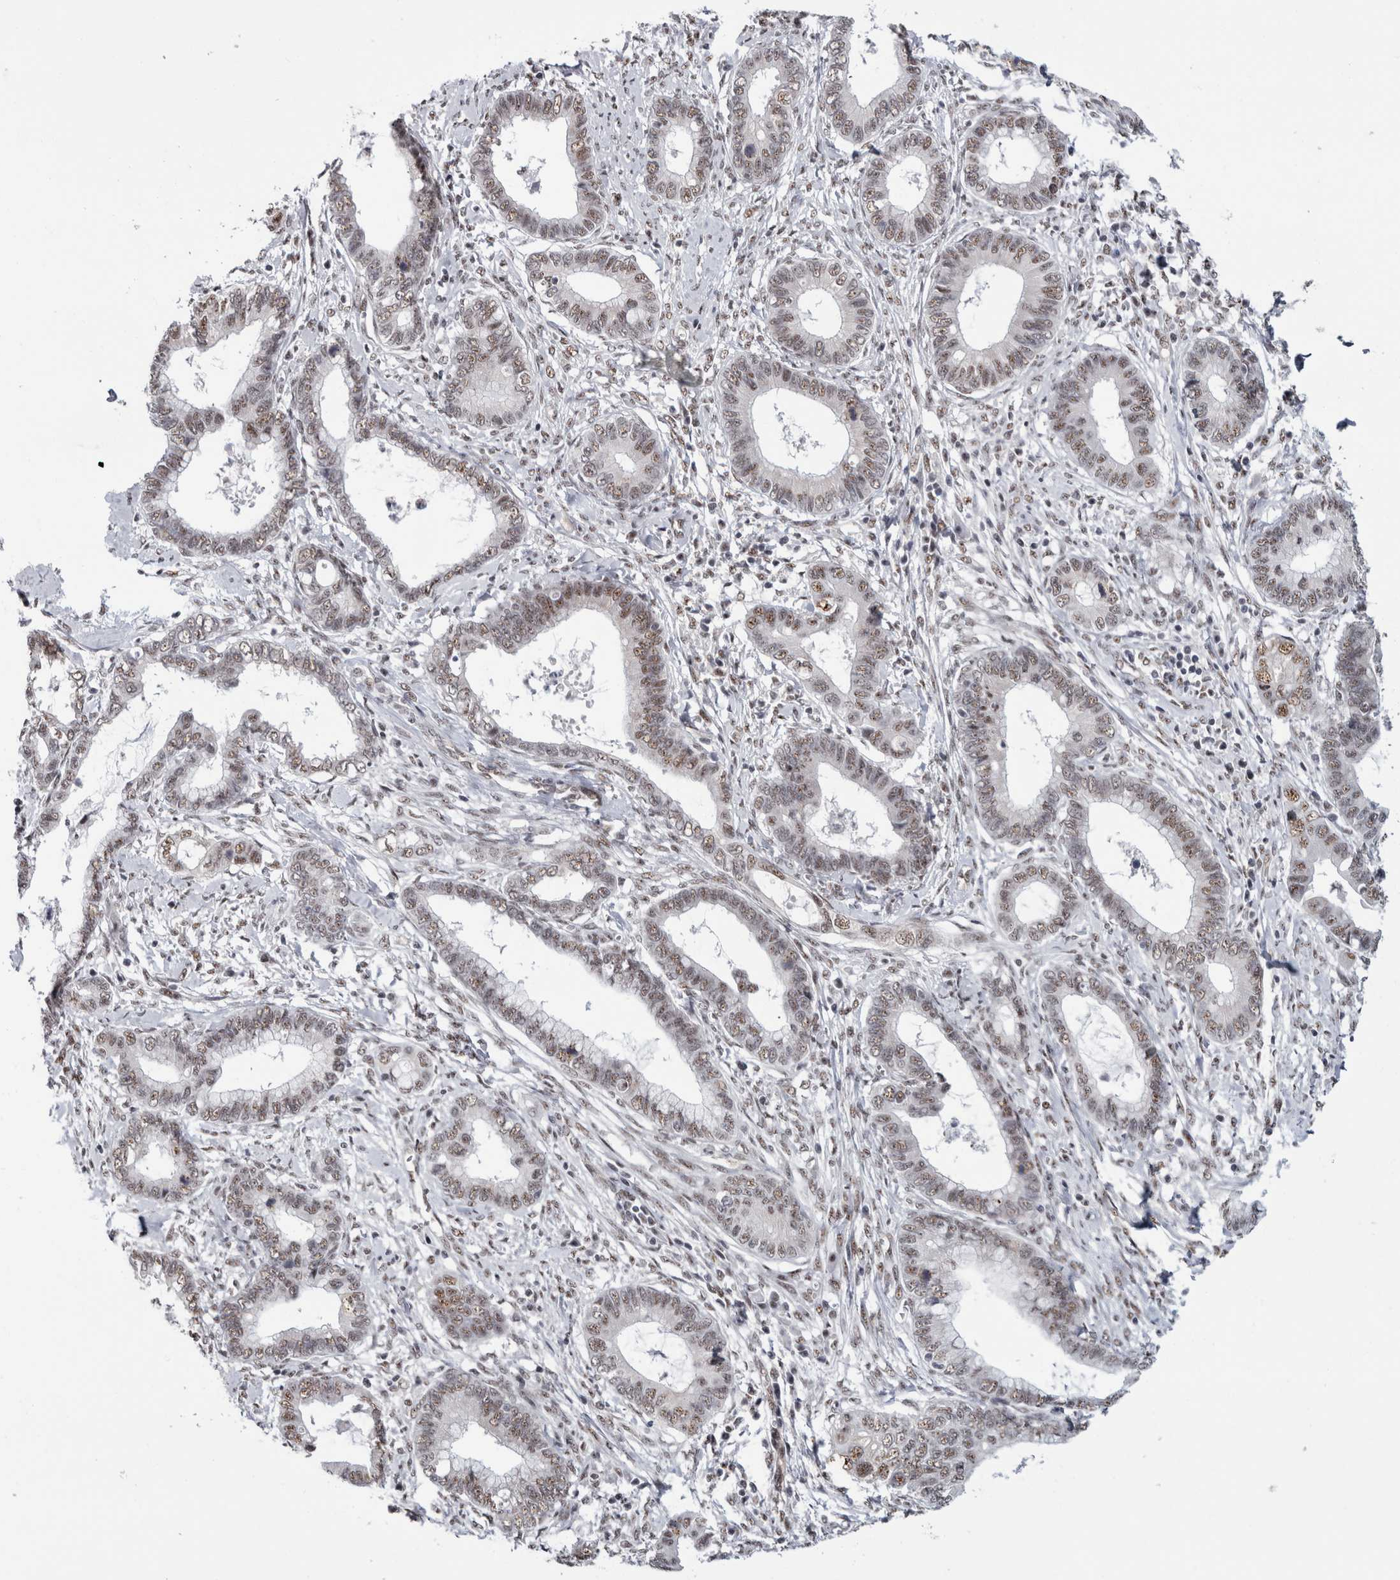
{"staining": {"intensity": "weak", "quantity": ">75%", "location": "nuclear"}, "tissue": "cervical cancer", "cell_type": "Tumor cells", "image_type": "cancer", "snomed": [{"axis": "morphology", "description": "Adenocarcinoma, NOS"}, {"axis": "topography", "description": "Cervix"}], "caption": "Human cervical cancer stained for a protein (brown) demonstrates weak nuclear positive positivity in approximately >75% of tumor cells.", "gene": "MKNK1", "patient": {"sex": "female", "age": 44}}